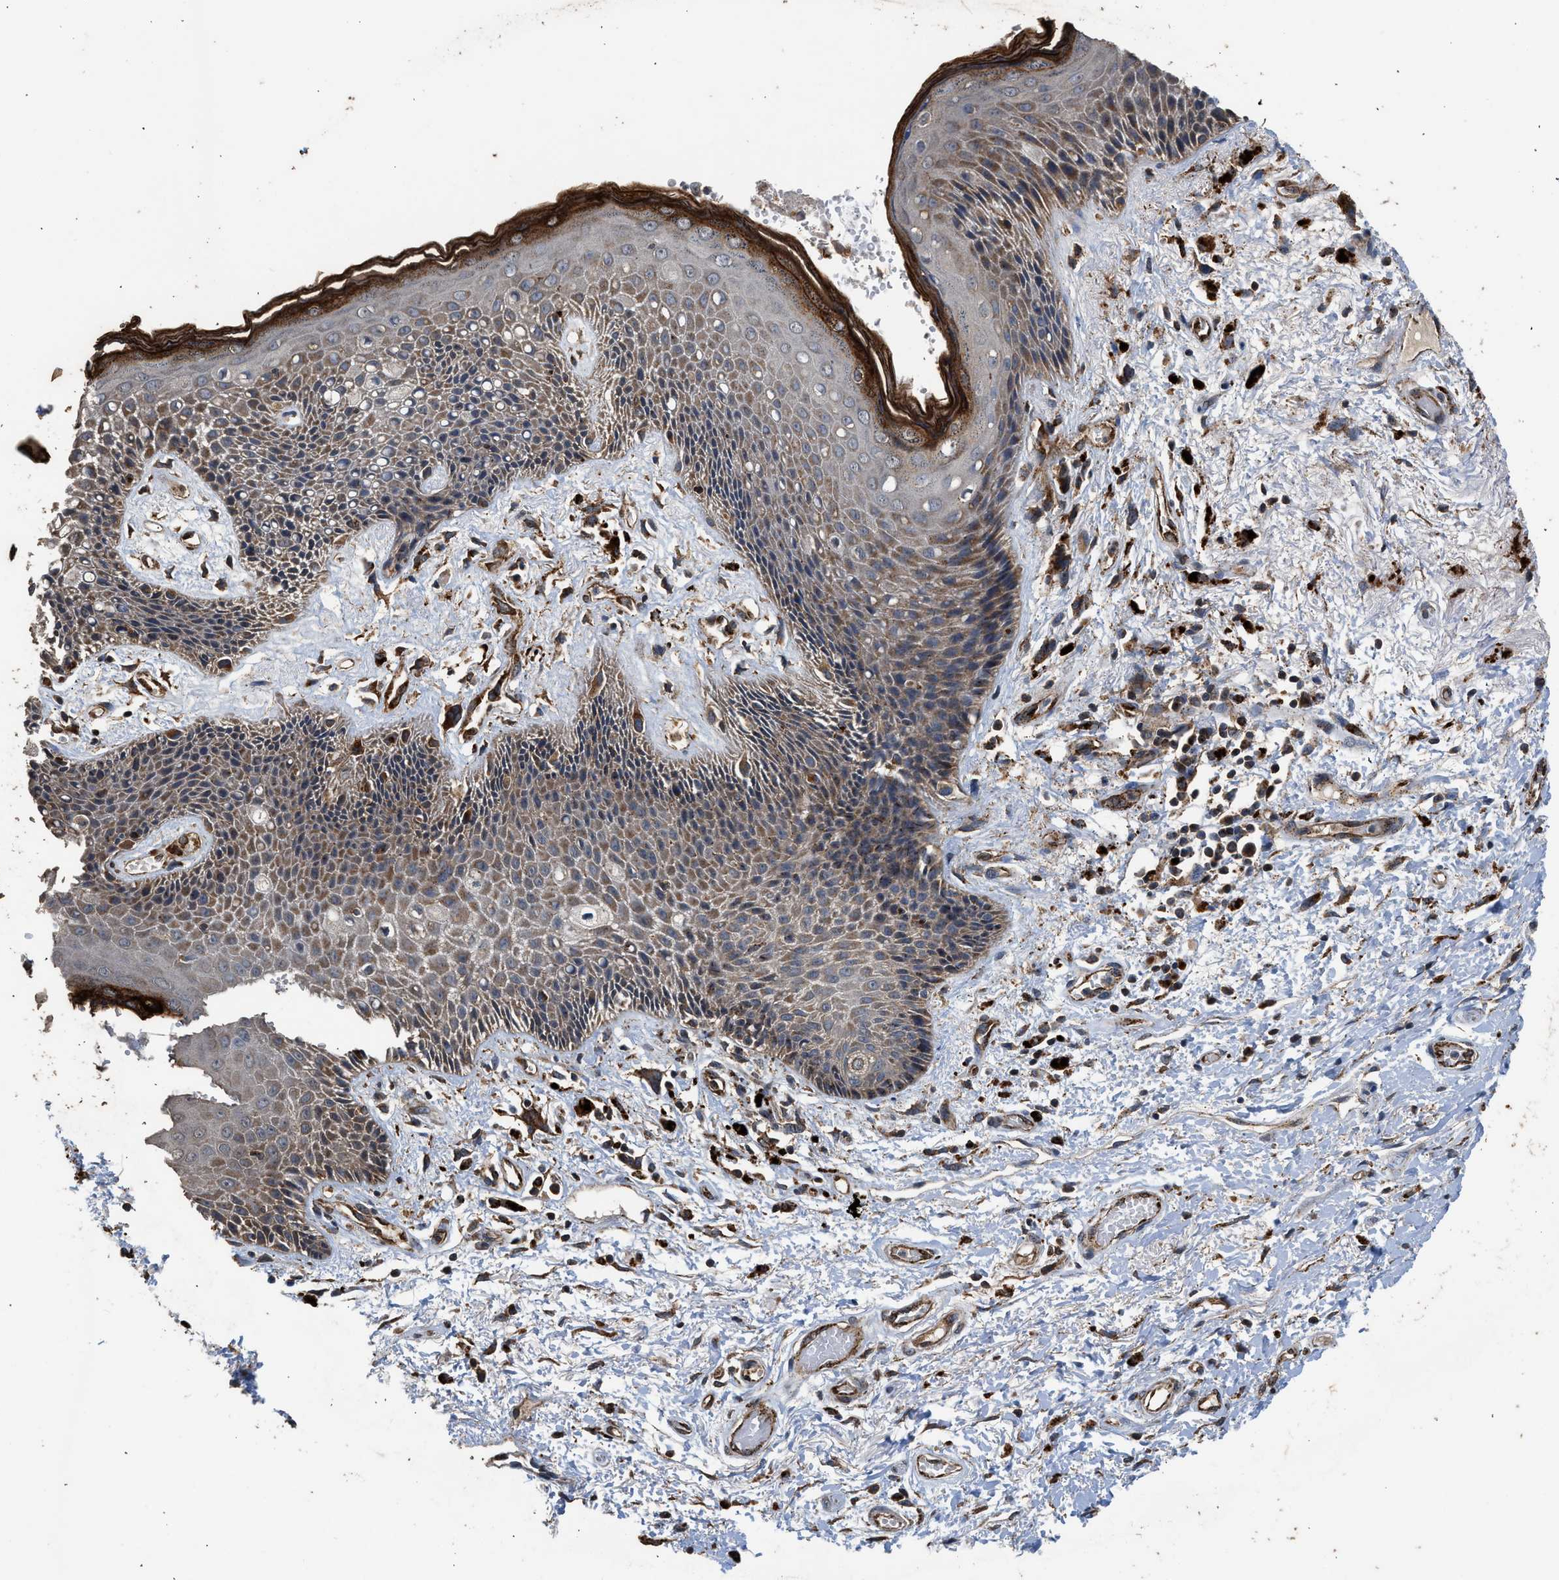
{"staining": {"intensity": "moderate", "quantity": "25%-75%", "location": "cytoplasmic/membranous"}, "tissue": "skin", "cell_type": "Epidermal cells", "image_type": "normal", "snomed": [{"axis": "morphology", "description": "Normal tissue, NOS"}, {"axis": "topography", "description": "Anal"}], "caption": "Immunohistochemical staining of unremarkable skin demonstrates medium levels of moderate cytoplasmic/membranous staining in approximately 25%-75% of epidermal cells.", "gene": "CTSV", "patient": {"sex": "female", "age": 46}}